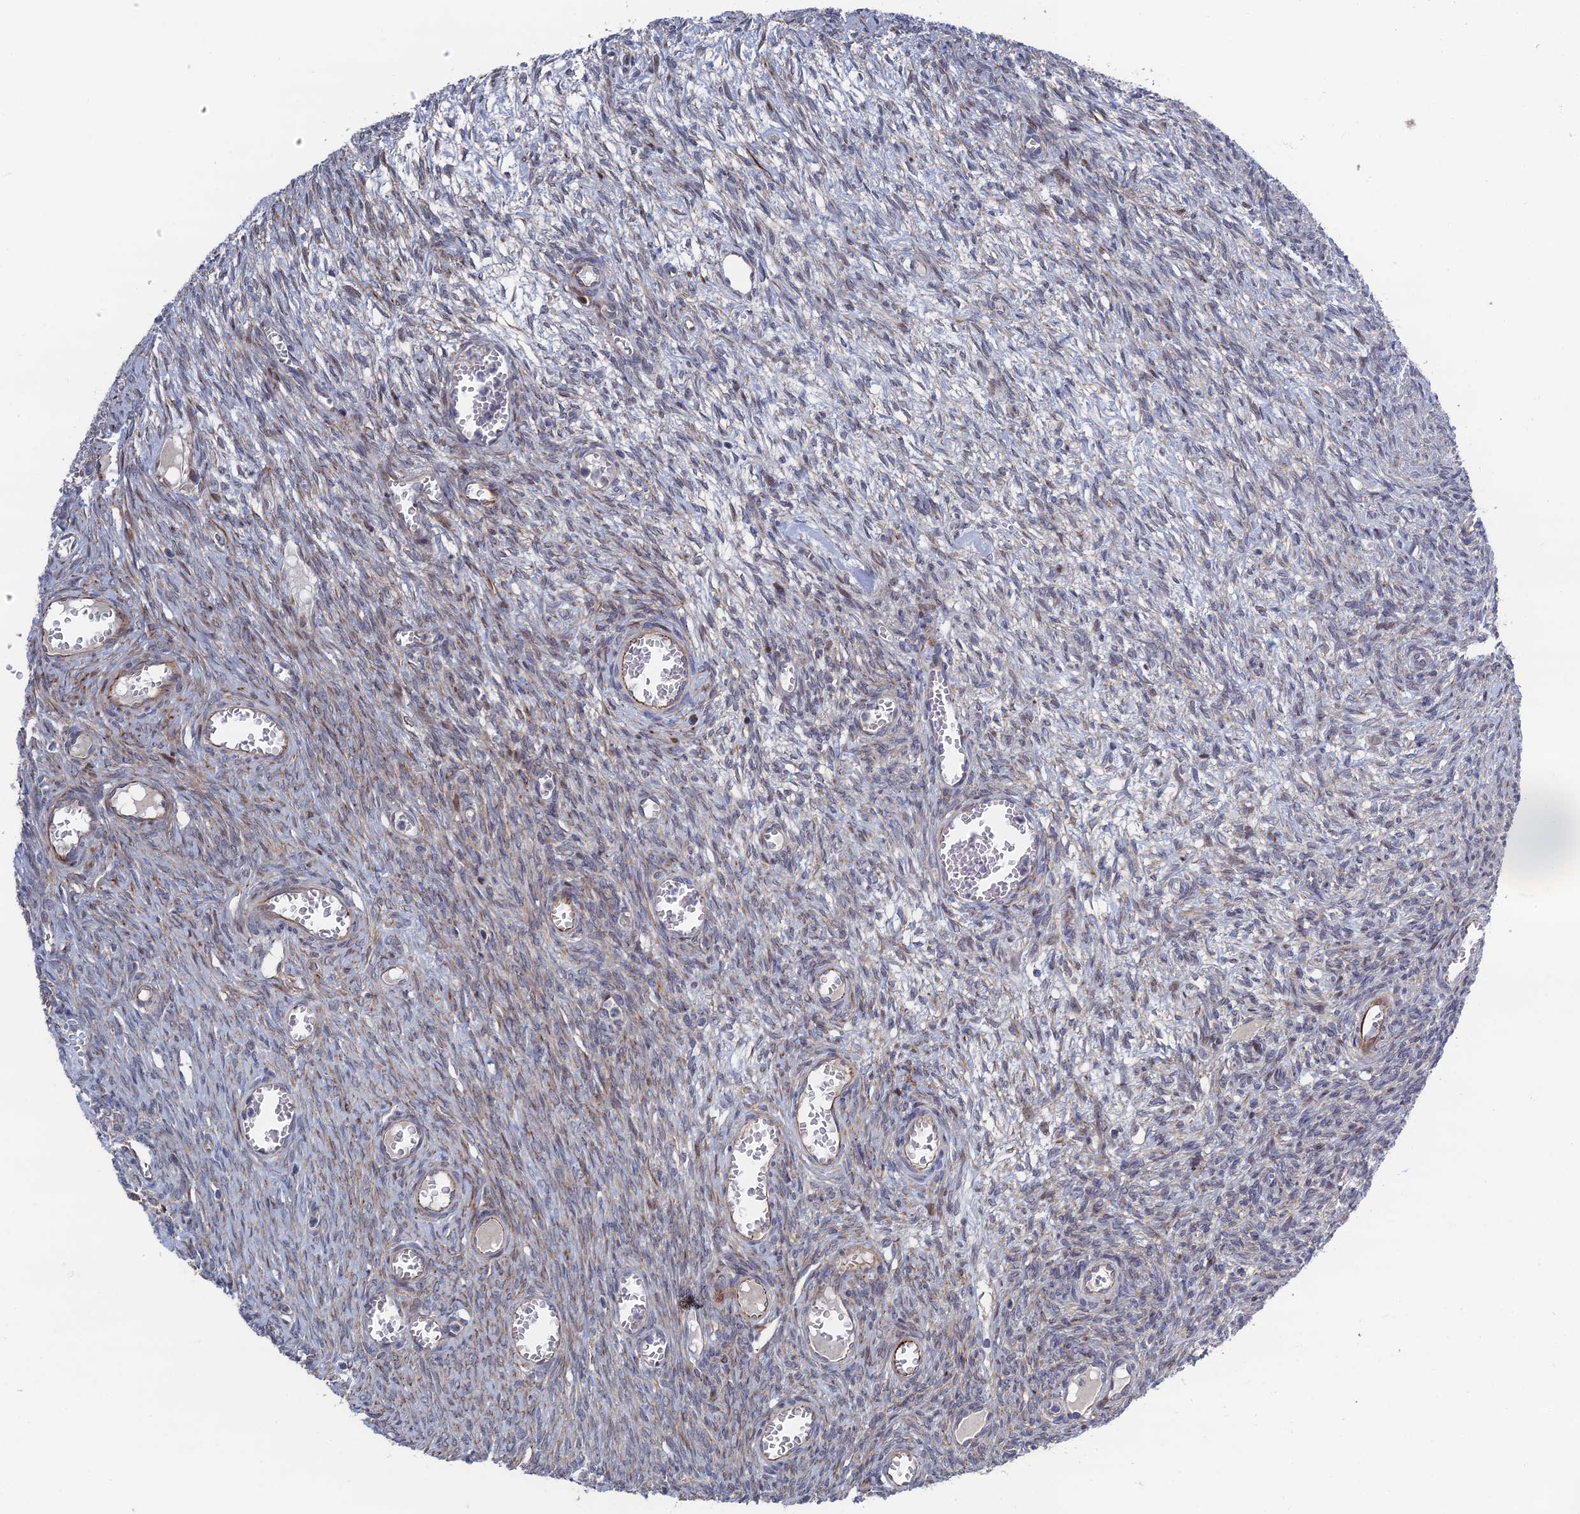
{"staining": {"intensity": "moderate", "quantity": ">75%", "location": "cytoplasmic/membranous"}, "tissue": "ovary", "cell_type": "Follicle cells", "image_type": "normal", "snomed": [{"axis": "morphology", "description": "Normal tissue, NOS"}, {"axis": "topography", "description": "Ovary"}], "caption": "A high-resolution histopathology image shows immunohistochemistry (IHC) staining of benign ovary, which demonstrates moderate cytoplasmic/membranous positivity in approximately >75% of follicle cells. (DAB (3,3'-diaminobenzidine) = brown stain, brightfield microscopy at high magnification).", "gene": "GTF2IRD1", "patient": {"sex": "female", "age": 44}}